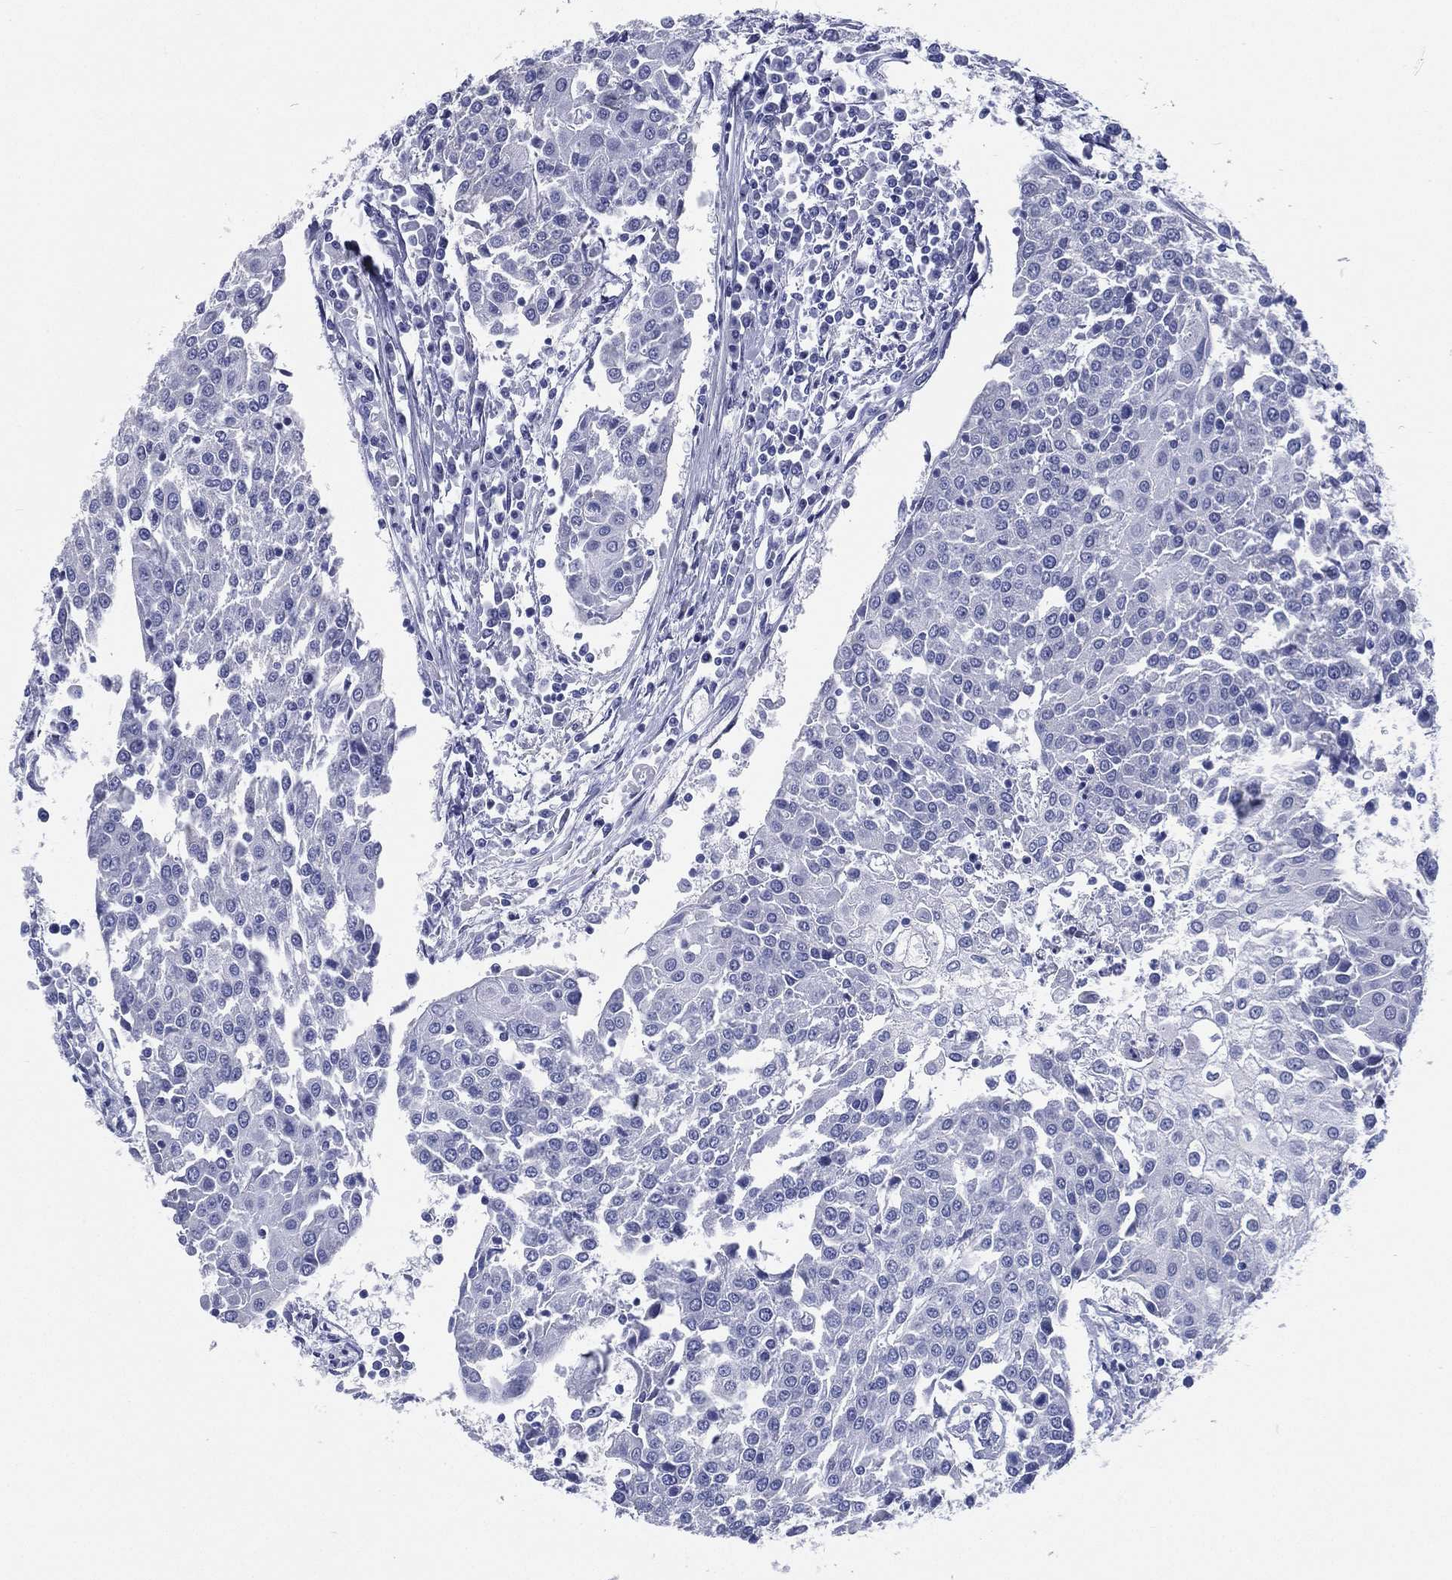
{"staining": {"intensity": "negative", "quantity": "none", "location": "none"}, "tissue": "urothelial cancer", "cell_type": "Tumor cells", "image_type": "cancer", "snomed": [{"axis": "morphology", "description": "Urothelial carcinoma, High grade"}, {"axis": "topography", "description": "Urinary bladder"}], "caption": "Tumor cells are negative for brown protein staining in urothelial carcinoma (high-grade). Brightfield microscopy of immunohistochemistry (IHC) stained with DAB (brown) and hematoxylin (blue), captured at high magnification.", "gene": "RSPH4A", "patient": {"sex": "female", "age": 85}}